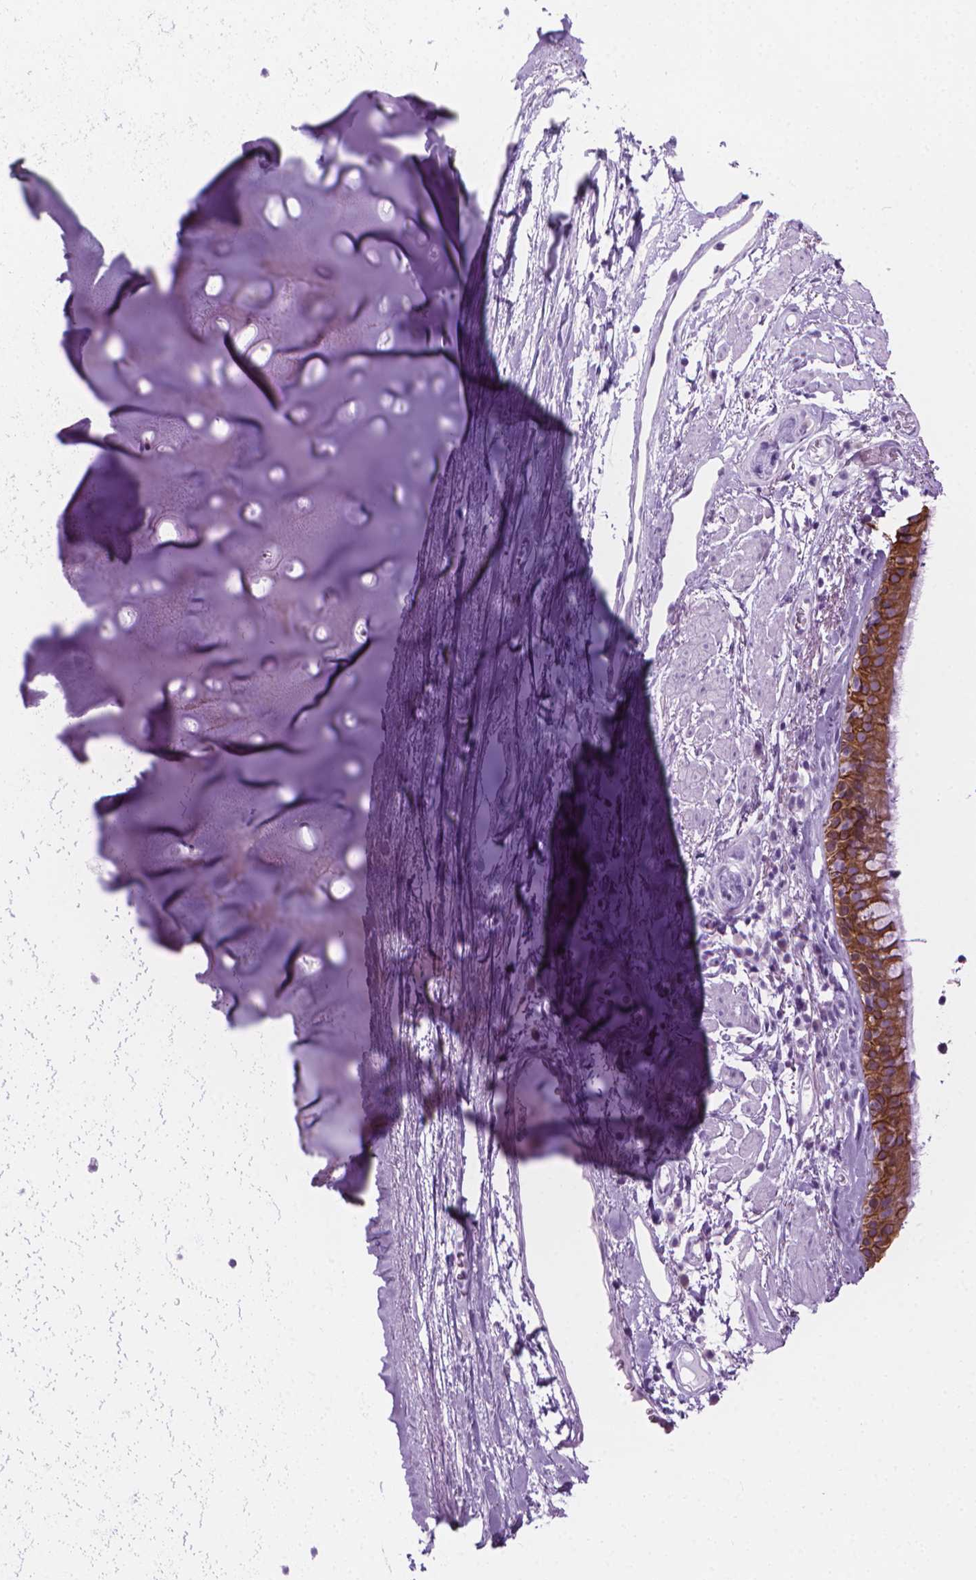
{"staining": {"intensity": "strong", "quantity": ">75%", "location": "cytoplasmic/membranous"}, "tissue": "bronchus", "cell_type": "Respiratory epithelial cells", "image_type": "normal", "snomed": [{"axis": "morphology", "description": "Normal tissue, NOS"}, {"axis": "topography", "description": "Cartilage tissue"}, {"axis": "topography", "description": "Bronchus"}], "caption": "Strong cytoplasmic/membranous staining for a protein is seen in approximately >75% of respiratory epithelial cells of unremarkable bronchus using immunohistochemistry (IHC).", "gene": "HTR2B", "patient": {"sex": "male", "age": 58}}